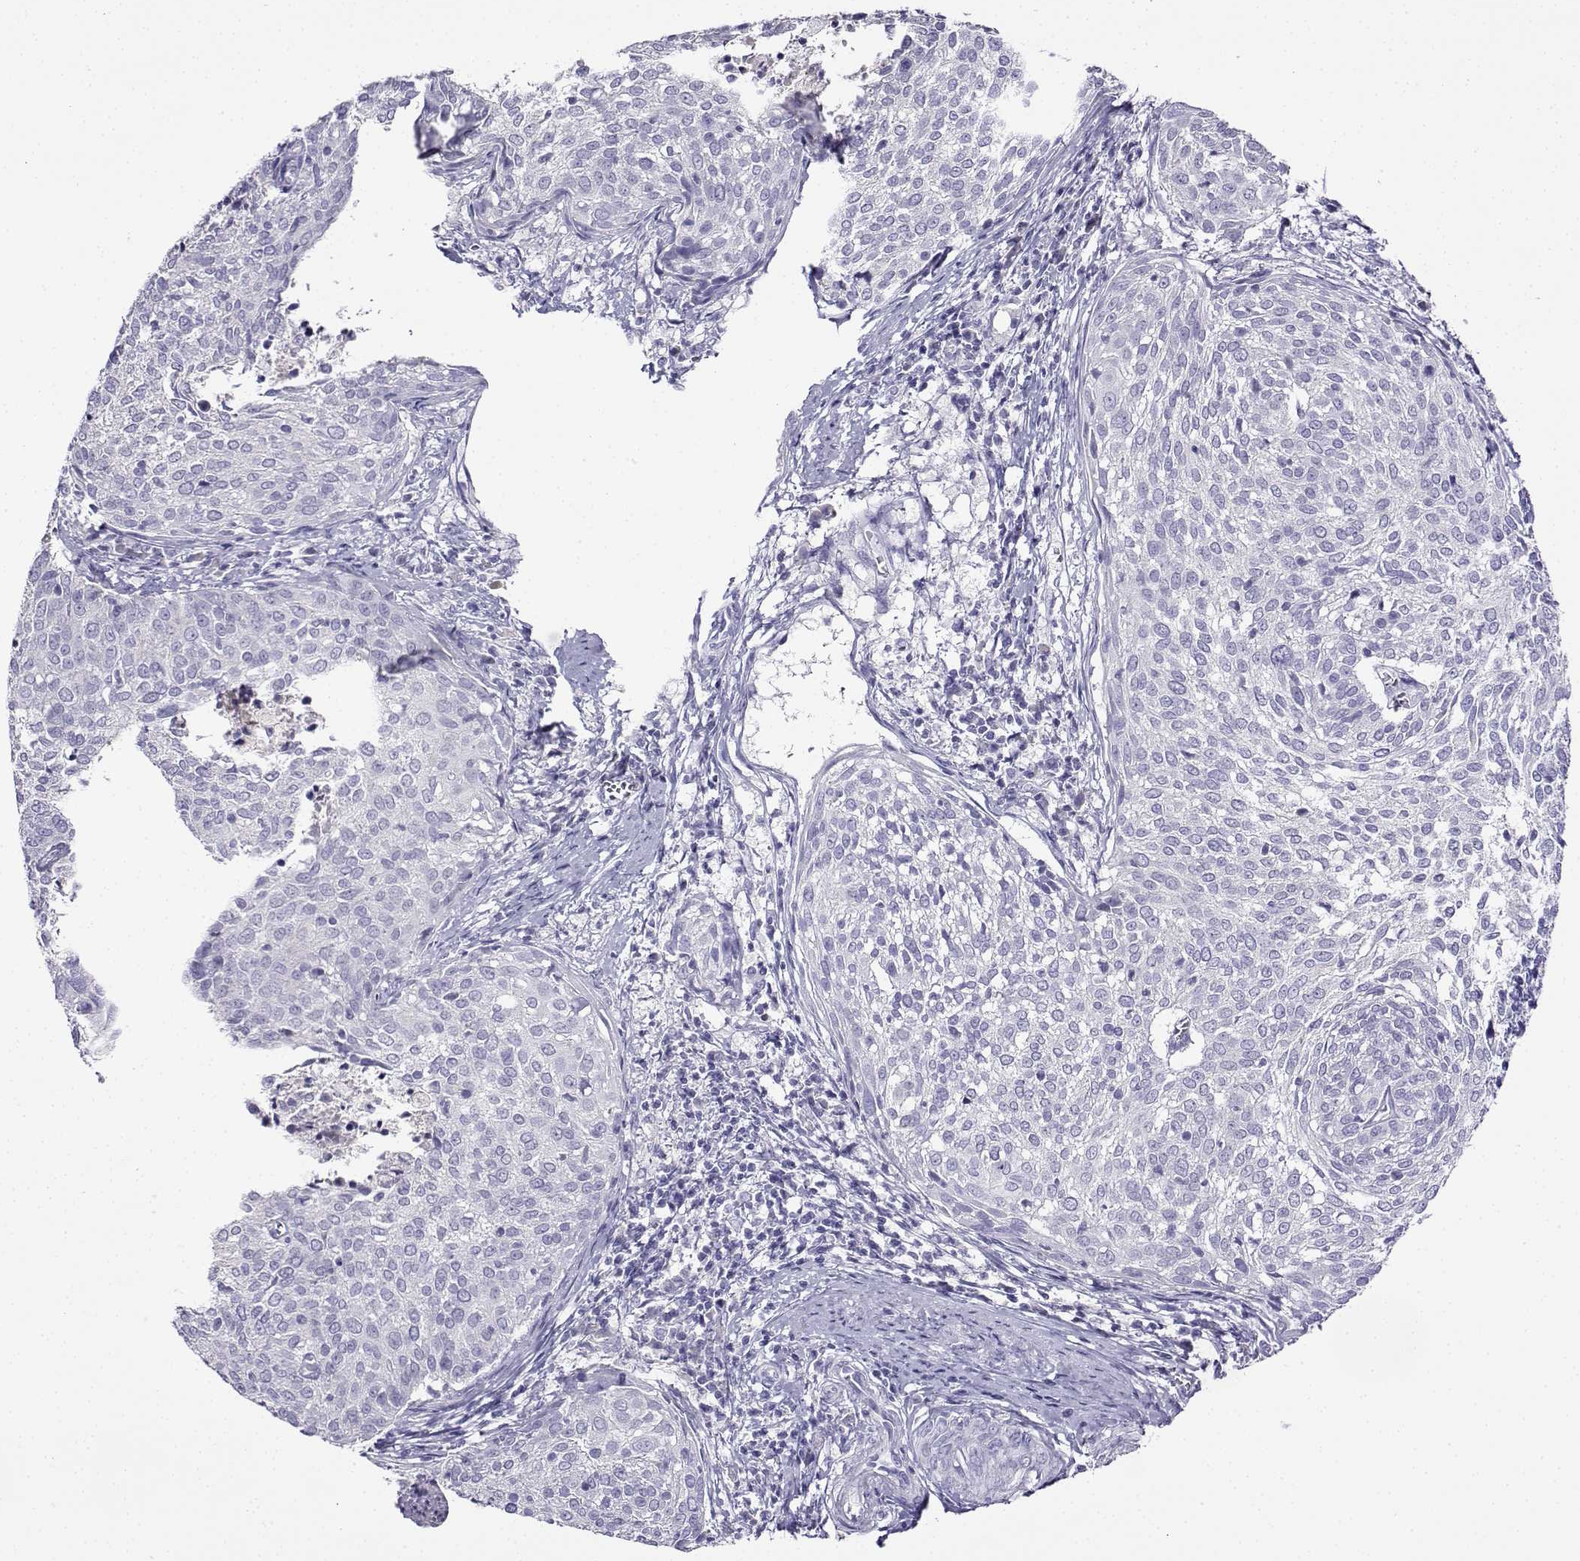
{"staining": {"intensity": "negative", "quantity": "none", "location": "none"}, "tissue": "cervical cancer", "cell_type": "Tumor cells", "image_type": "cancer", "snomed": [{"axis": "morphology", "description": "Squamous cell carcinoma, NOS"}, {"axis": "topography", "description": "Cervix"}], "caption": "Protein analysis of cervical cancer demonstrates no significant positivity in tumor cells.", "gene": "LINGO1", "patient": {"sex": "female", "age": 39}}